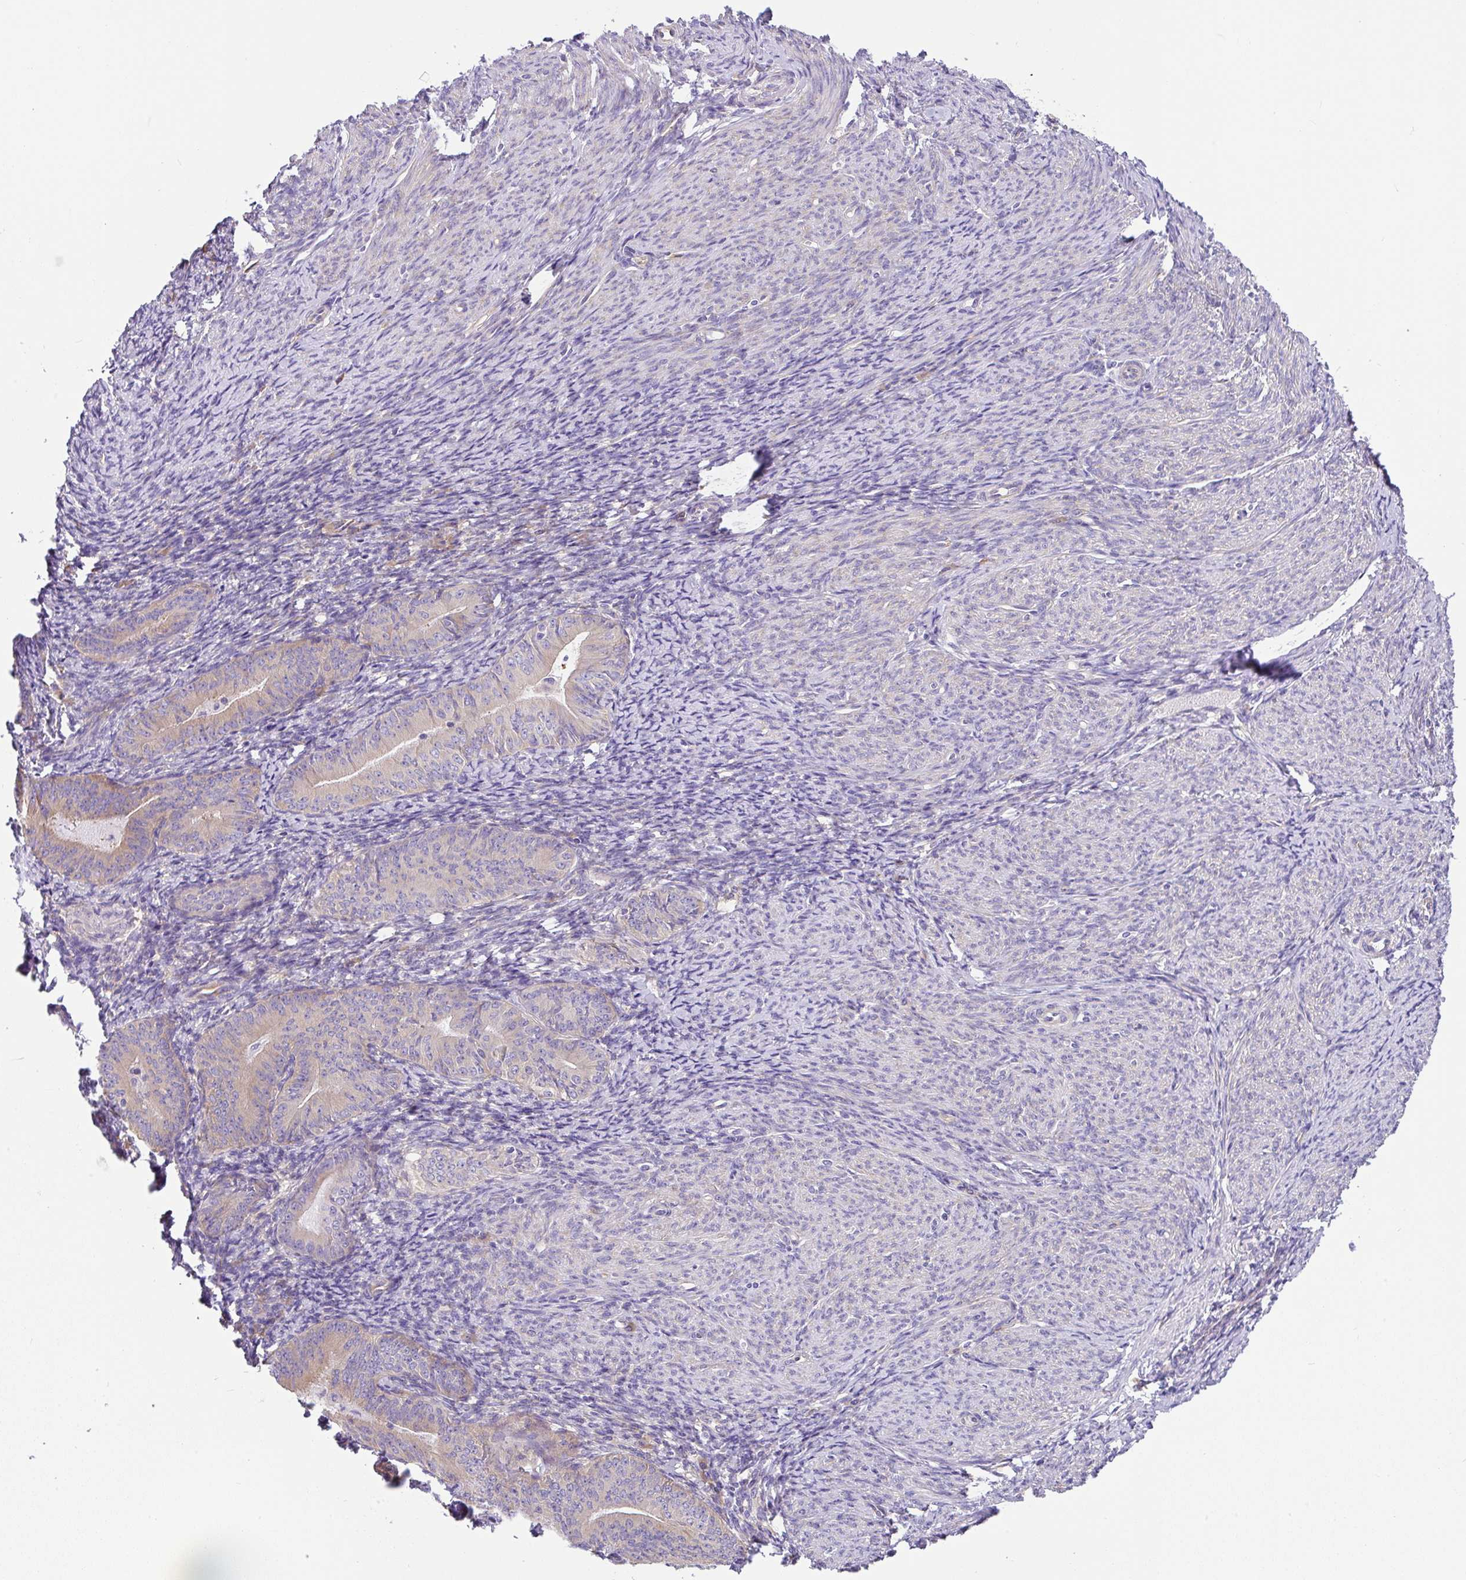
{"staining": {"intensity": "weak", "quantity": "<25%", "location": "cytoplasmic/membranous"}, "tissue": "endometrial cancer", "cell_type": "Tumor cells", "image_type": "cancer", "snomed": [{"axis": "morphology", "description": "Adenocarcinoma, NOS"}, {"axis": "topography", "description": "Endometrium"}], "caption": "Immunohistochemistry of human adenocarcinoma (endometrial) shows no positivity in tumor cells. The staining is performed using DAB (3,3'-diaminobenzidine) brown chromogen with nuclei counter-stained in using hematoxylin.", "gene": "GFPT2", "patient": {"sex": "female", "age": 57}}